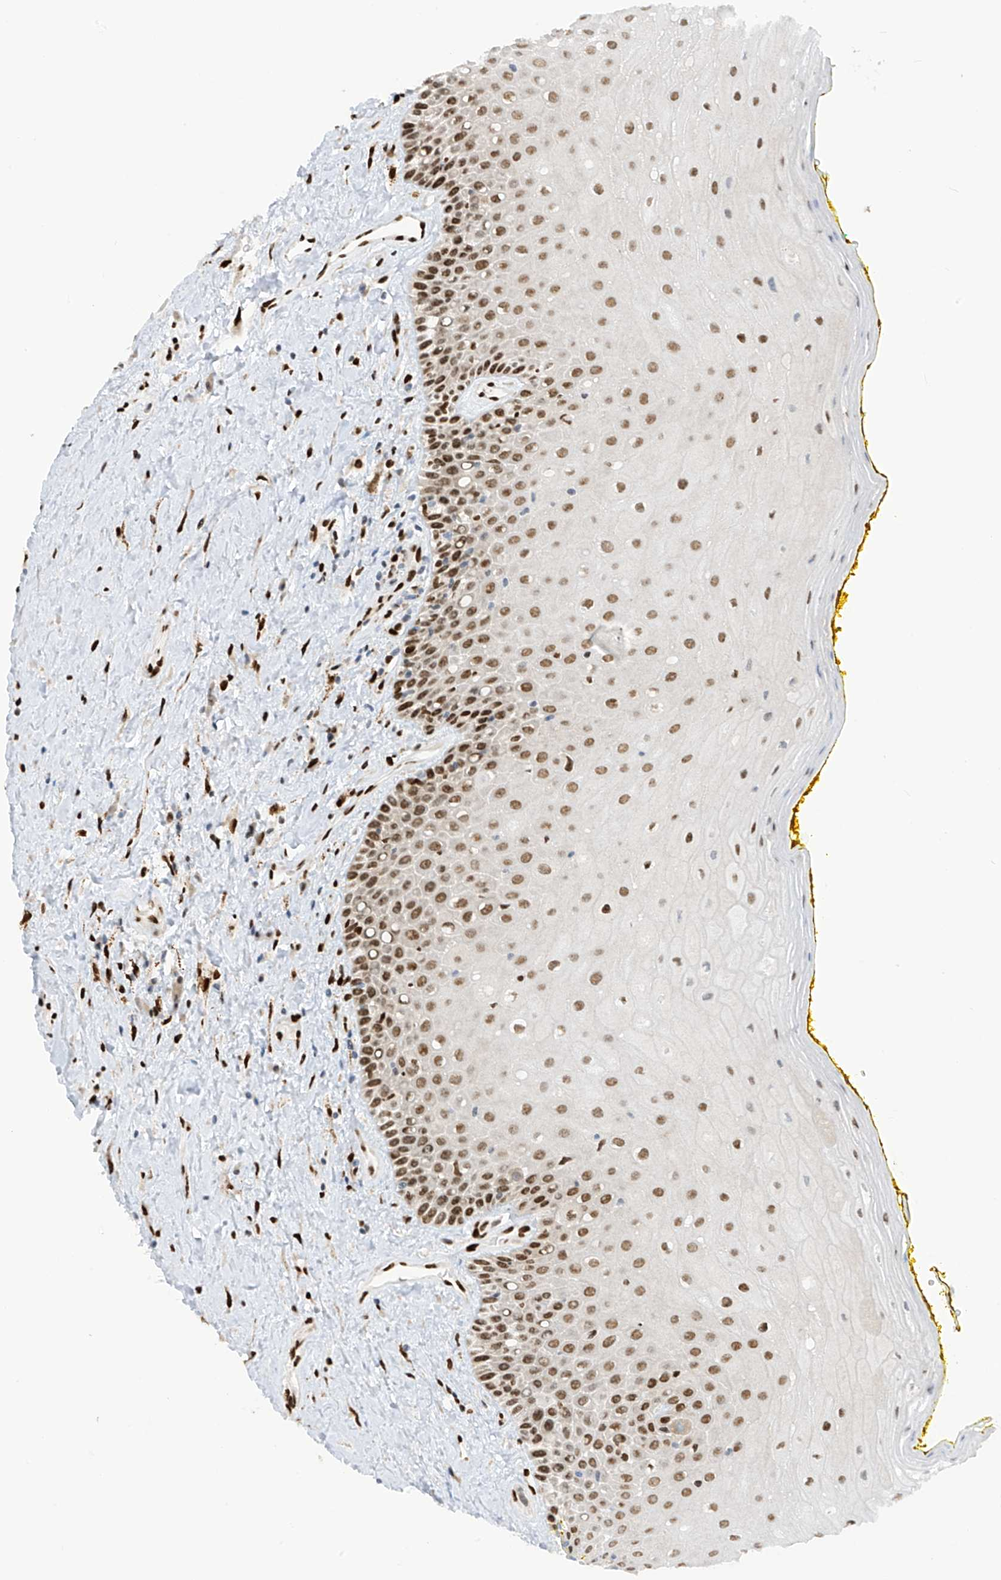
{"staining": {"intensity": "strong", "quantity": "25%-75%", "location": "nuclear"}, "tissue": "oral mucosa", "cell_type": "Squamous epithelial cells", "image_type": "normal", "snomed": [{"axis": "morphology", "description": "Normal tissue, NOS"}, {"axis": "morphology", "description": "Squamous cell carcinoma, NOS"}, {"axis": "topography", "description": "Oral tissue"}, {"axis": "topography", "description": "Head-Neck"}], "caption": "This is an image of IHC staining of unremarkable oral mucosa, which shows strong positivity in the nuclear of squamous epithelial cells.", "gene": "PM20D2", "patient": {"sex": "female", "age": 70}}